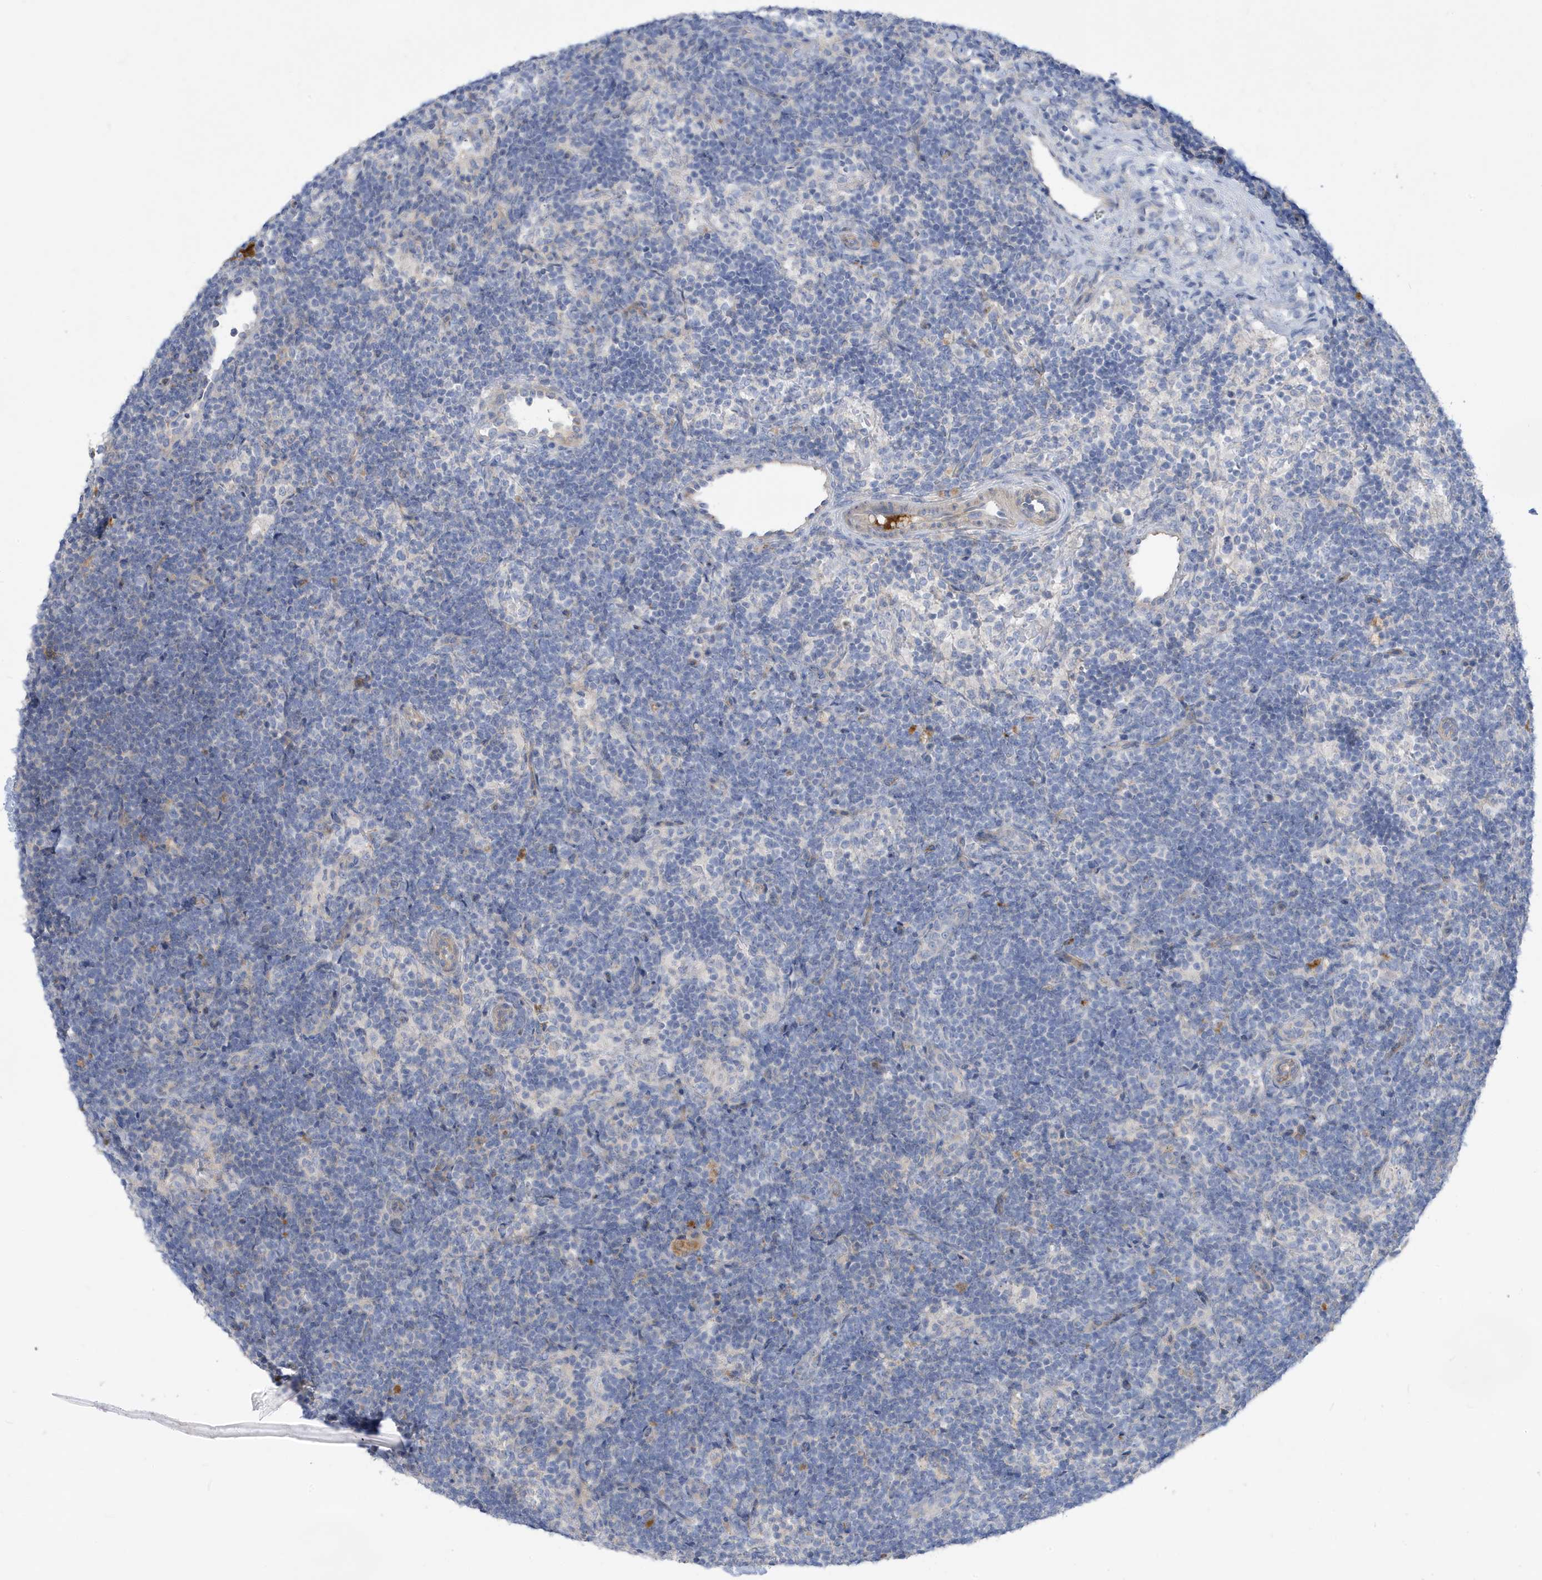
{"staining": {"intensity": "negative", "quantity": "none", "location": "none"}, "tissue": "lymph node", "cell_type": "Germinal center cells", "image_type": "normal", "snomed": [{"axis": "morphology", "description": "Normal tissue, NOS"}, {"axis": "topography", "description": "Lymph node"}], "caption": "Lymph node stained for a protein using immunohistochemistry exhibits no expression germinal center cells.", "gene": "ATP13A5", "patient": {"sex": "female", "age": 22}}